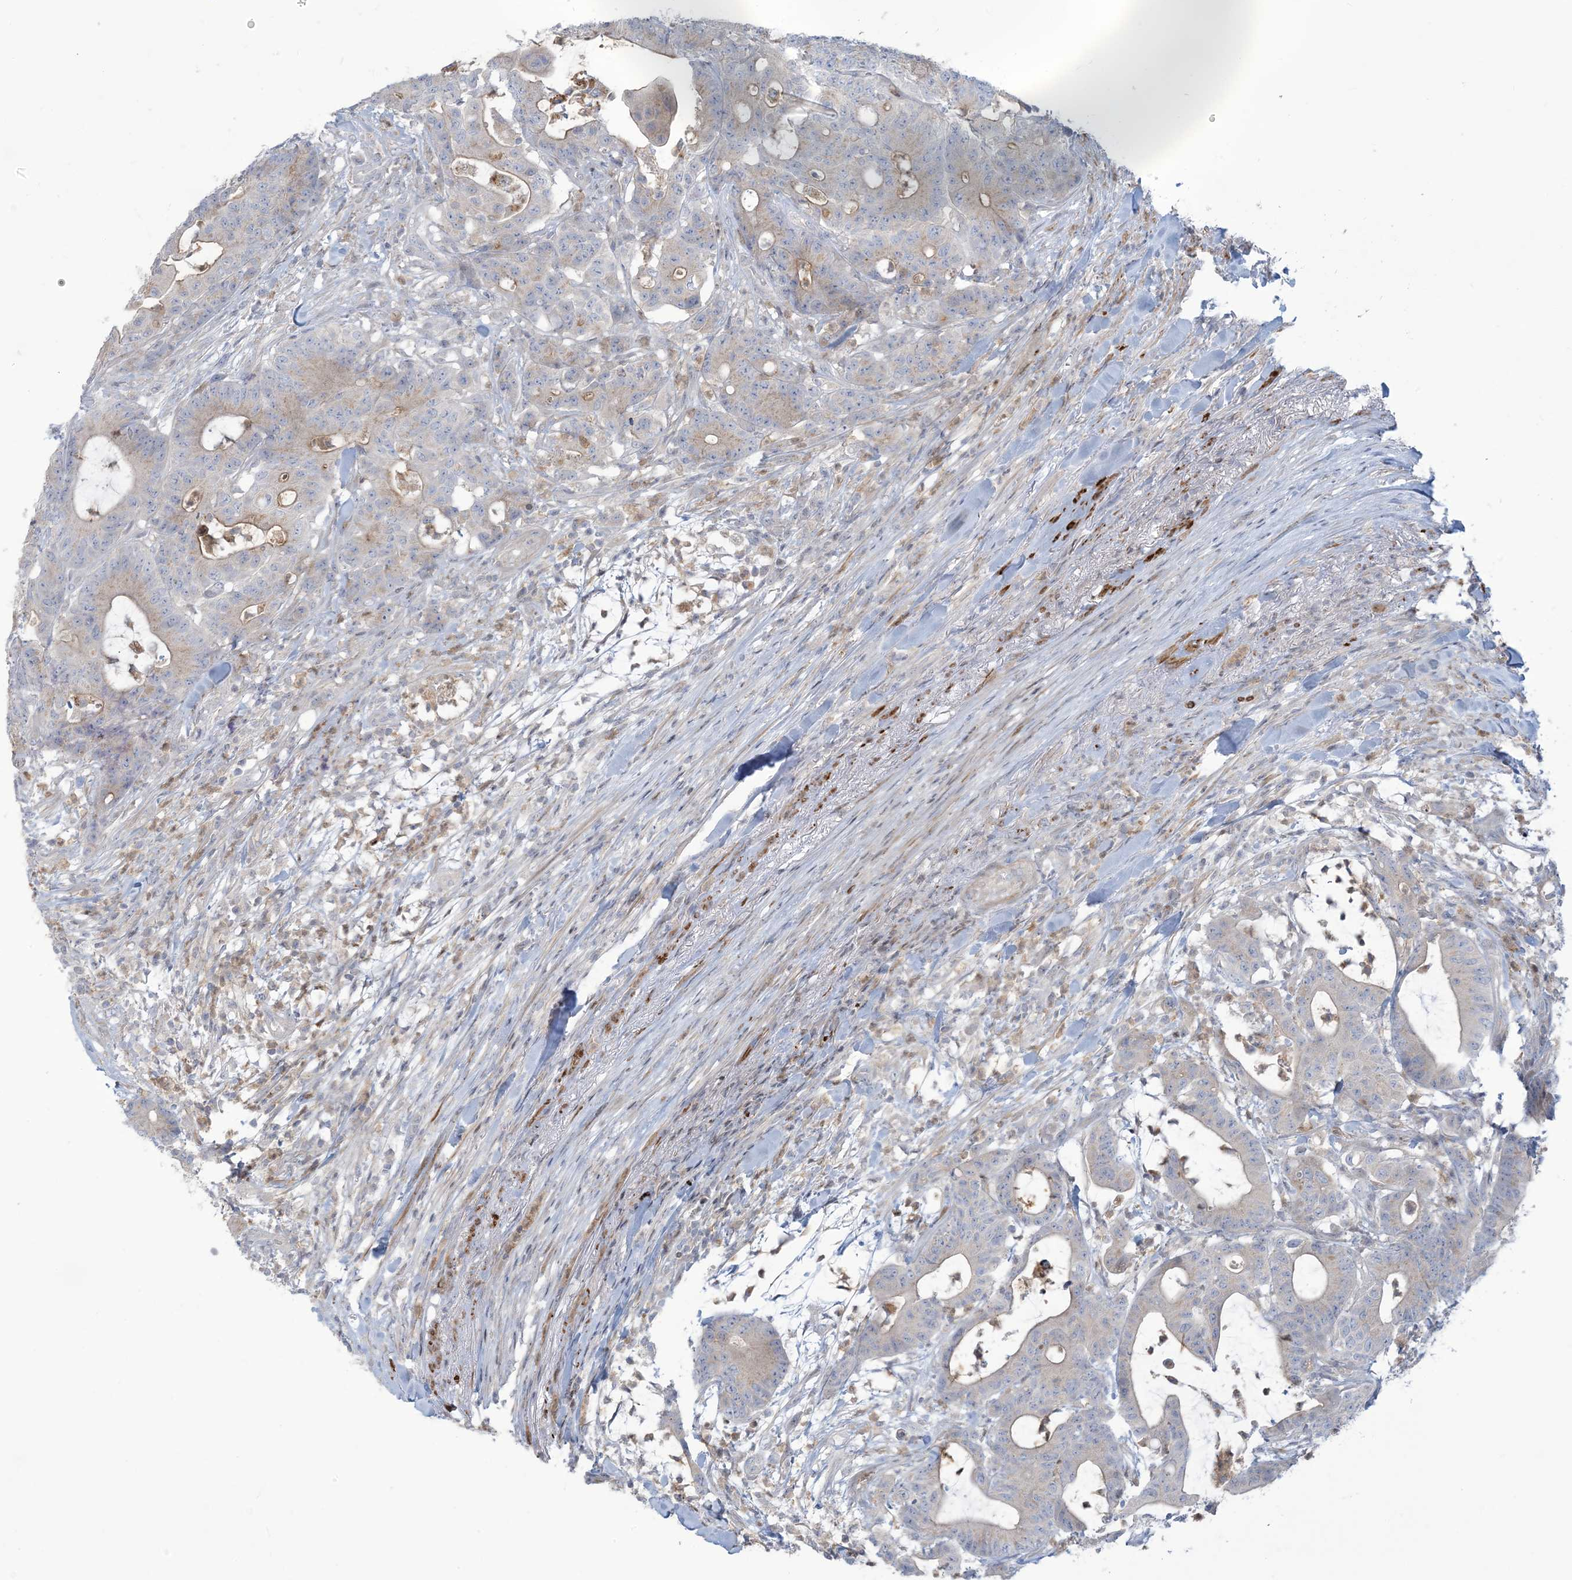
{"staining": {"intensity": "weak", "quantity": "<25%", "location": "cytoplasmic/membranous"}, "tissue": "colorectal cancer", "cell_type": "Tumor cells", "image_type": "cancer", "snomed": [{"axis": "morphology", "description": "Adenocarcinoma, NOS"}, {"axis": "topography", "description": "Colon"}], "caption": "Histopathology image shows no protein staining in tumor cells of colorectal cancer tissue.", "gene": "AFTPH", "patient": {"sex": "female", "age": 84}}